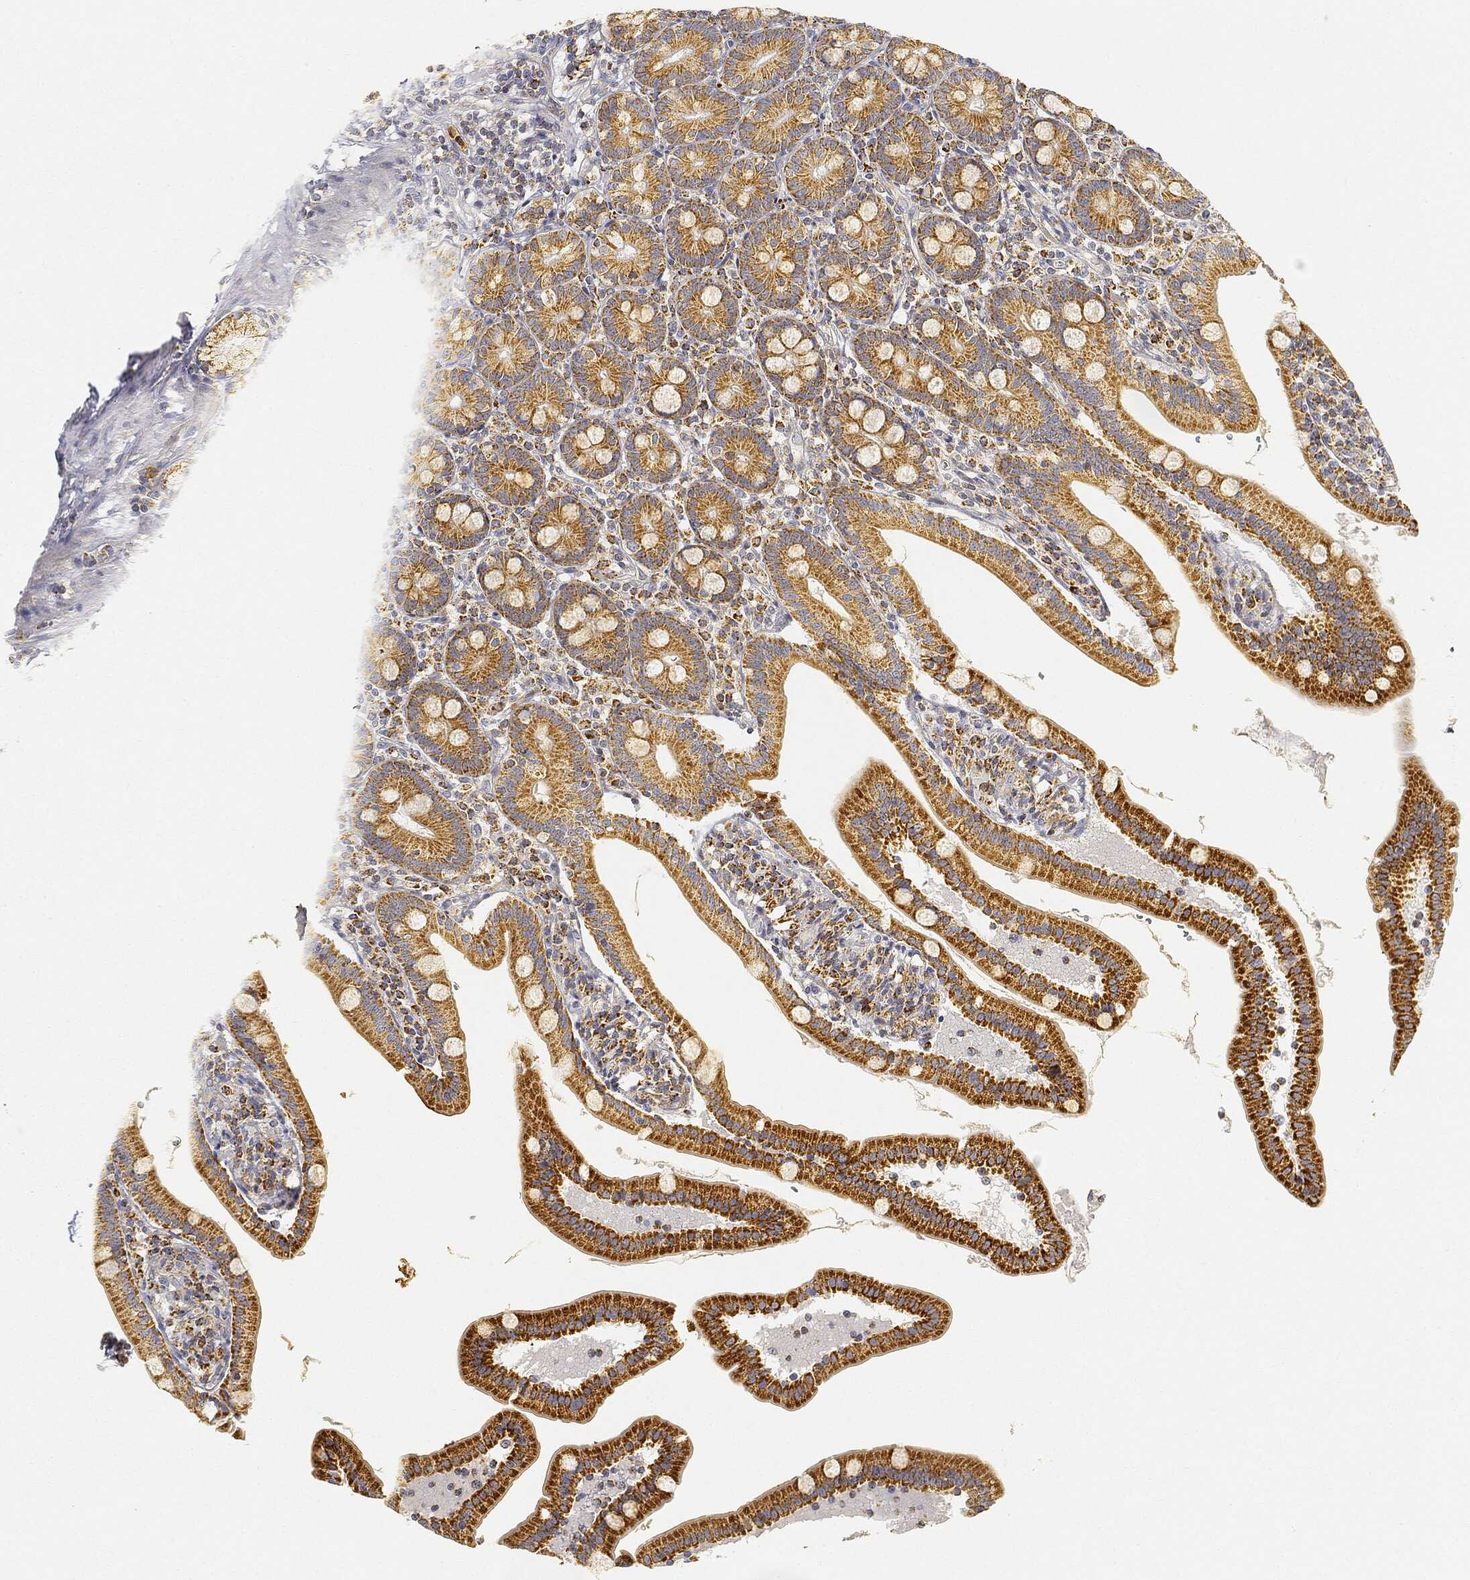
{"staining": {"intensity": "strong", "quantity": ">75%", "location": "cytoplasmic/membranous"}, "tissue": "duodenum", "cell_type": "Glandular cells", "image_type": "normal", "snomed": [{"axis": "morphology", "description": "Normal tissue, NOS"}, {"axis": "topography", "description": "Duodenum"}], "caption": "About >75% of glandular cells in benign human duodenum display strong cytoplasmic/membranous protein staining as visualized by brown immunohistochemical staining.", "gene": "CAPN15", "patient": {"sex": "female", "age": 67}}